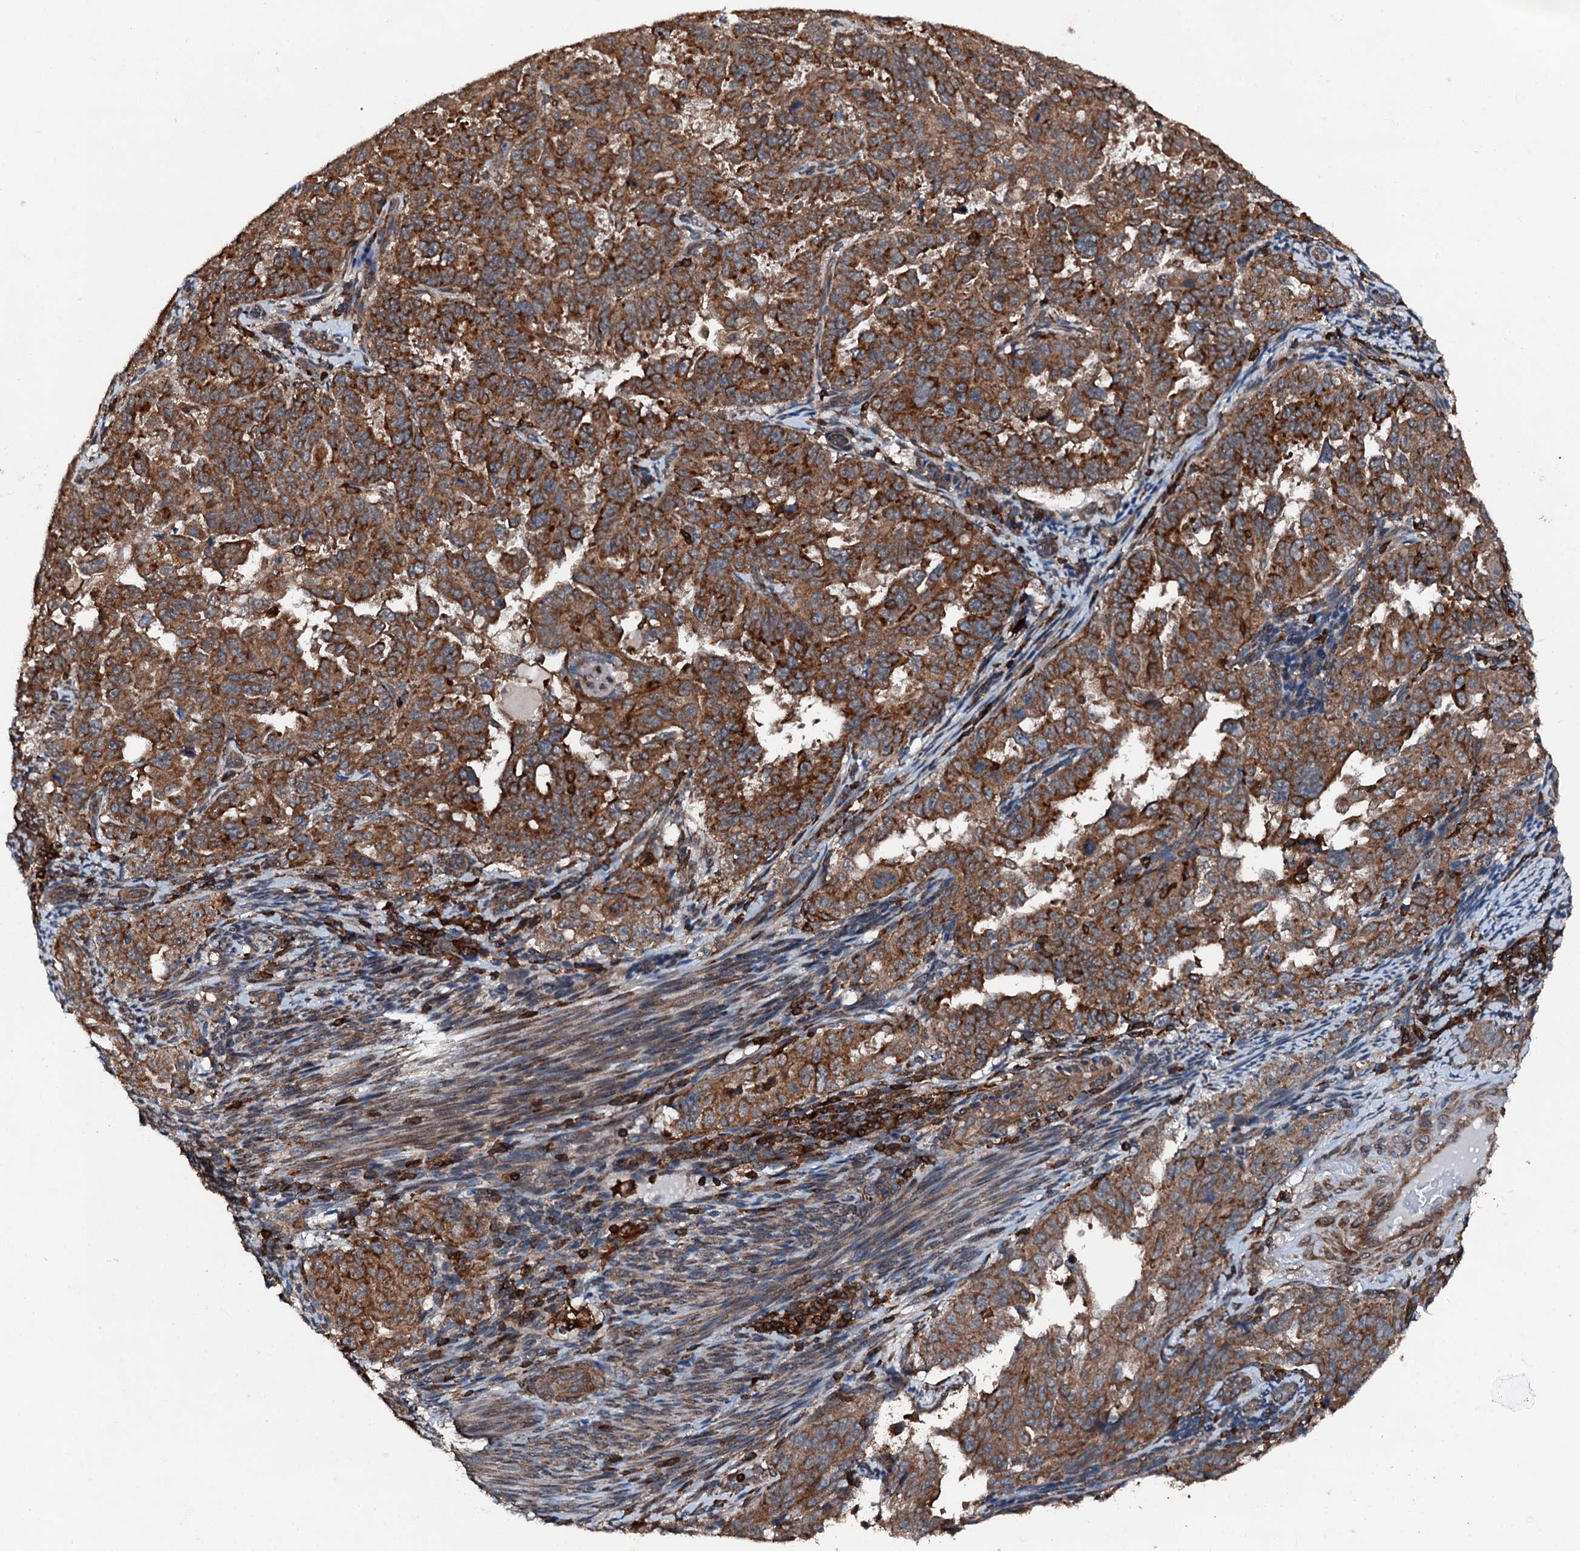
{"staining": {"intensity": "strong", "quantity": "25%-75%", "location": "cytoplasmic/membranous"}, "tissue": "endometrial cancer", "cell_type": "Tumor cells", "image_type": "cancer", "snomed": [{"axis": "morphology", "description": "Adenocarcinoma, NOS"}, {"axis": "topography", "description": "Endometrium"}], "caption": "A brown stain highlights strong cytoplasmic/membranous positivity of a protein in endometrial cancer (adenocarcinoma) tumor cells.", "gene": "EDC4", "patient": {"sex": "female", "age": 65}}